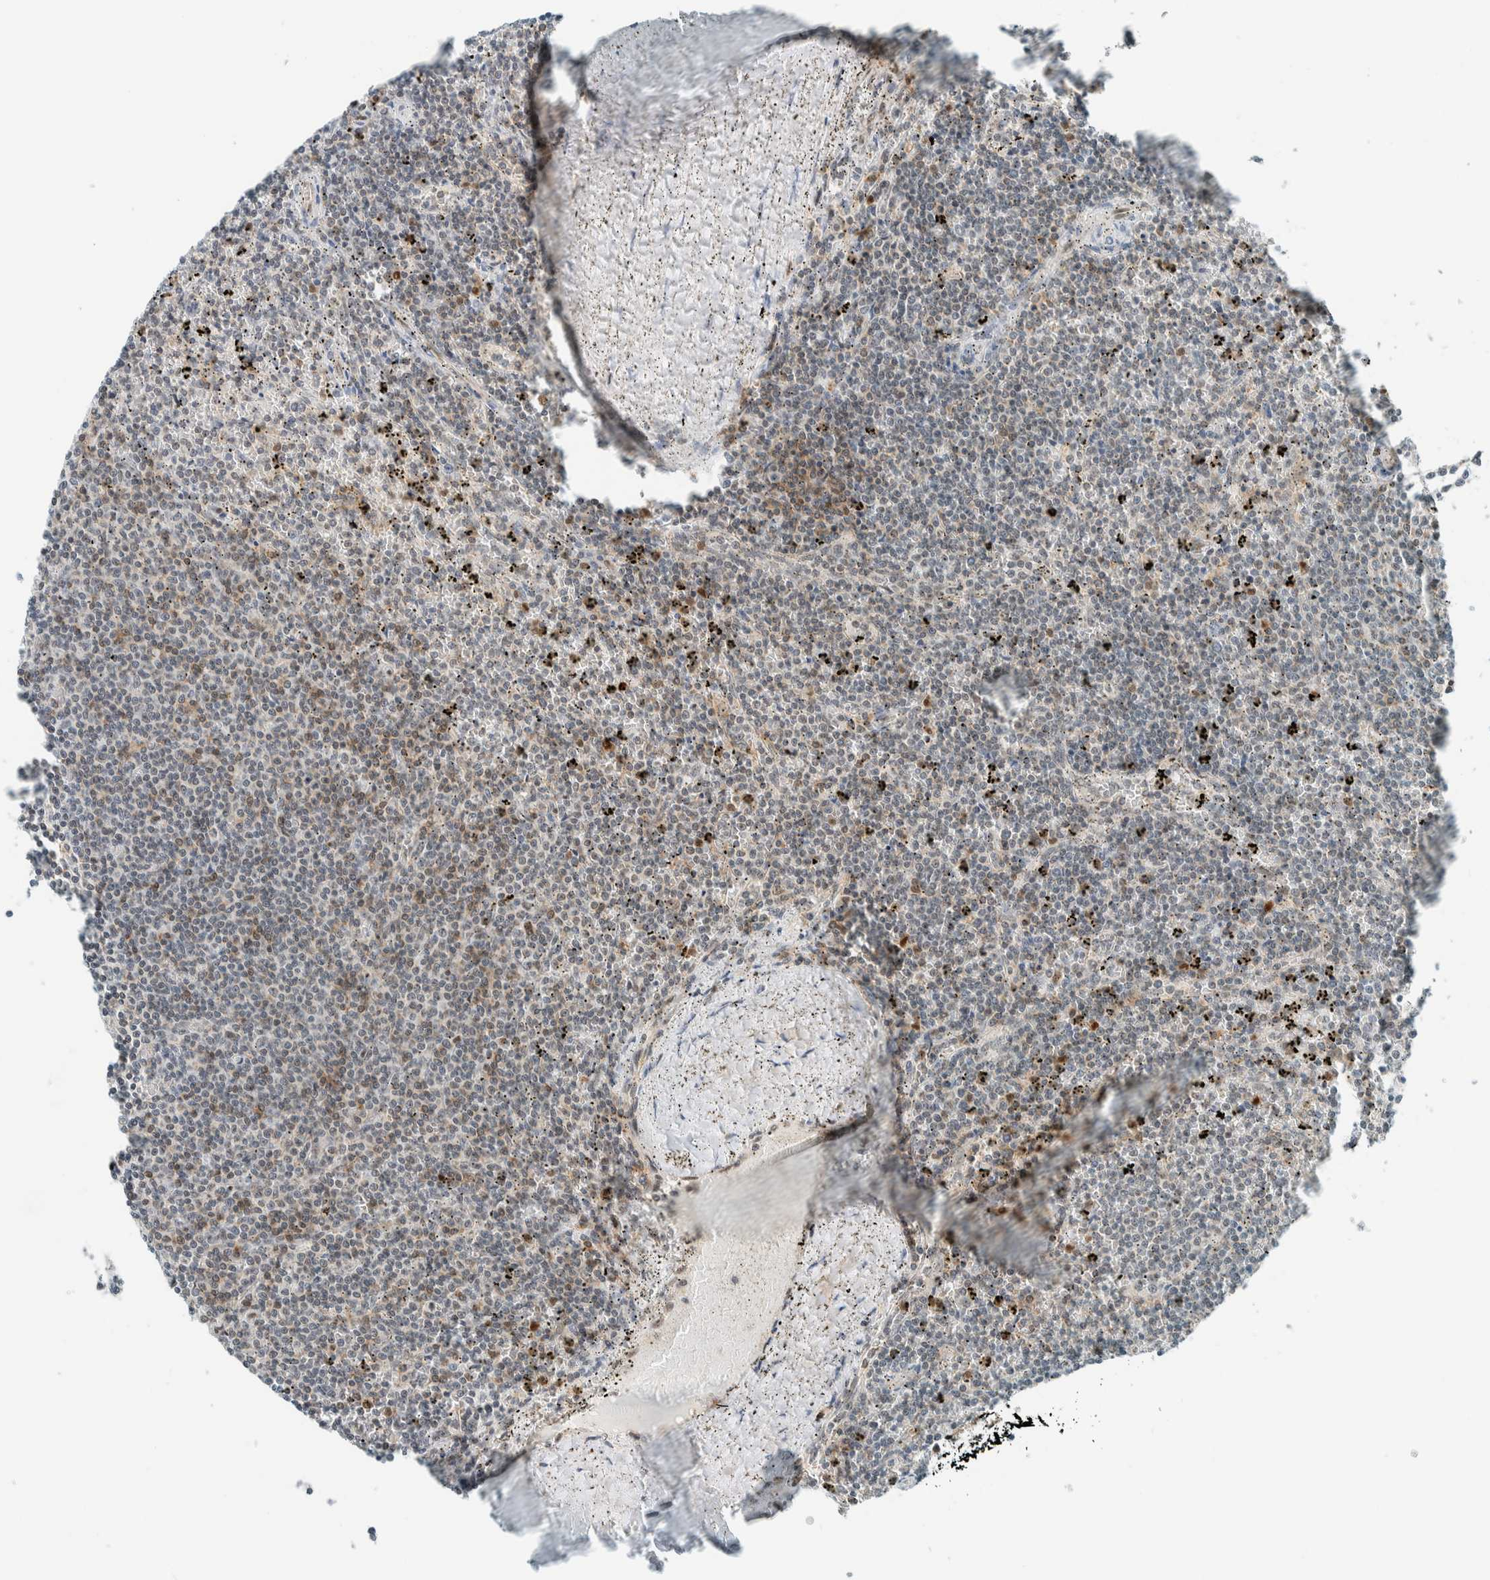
{"staining": {"intensity": "weak", "quantity": "<25%", "location": "cytoplasmic/membranous"}, "tissue": "lymphoma", "cell_type": "Tumor cells", "image_type": "cancer", "snomed": [{"axis": "morphology", "description": "Malignant lymphoma, non-Hodgkin's type, Low grade"}, {"axis": "topography", "description": "Spleen"}], "caption": "Photomicrograph shows no protein positivity in tumor cells of malignant lymphoma, non-Hodgkin's type (low-grade) tissue.", "gene": "CYSRT1", "patient": {"sex": "female", "age": 50}}